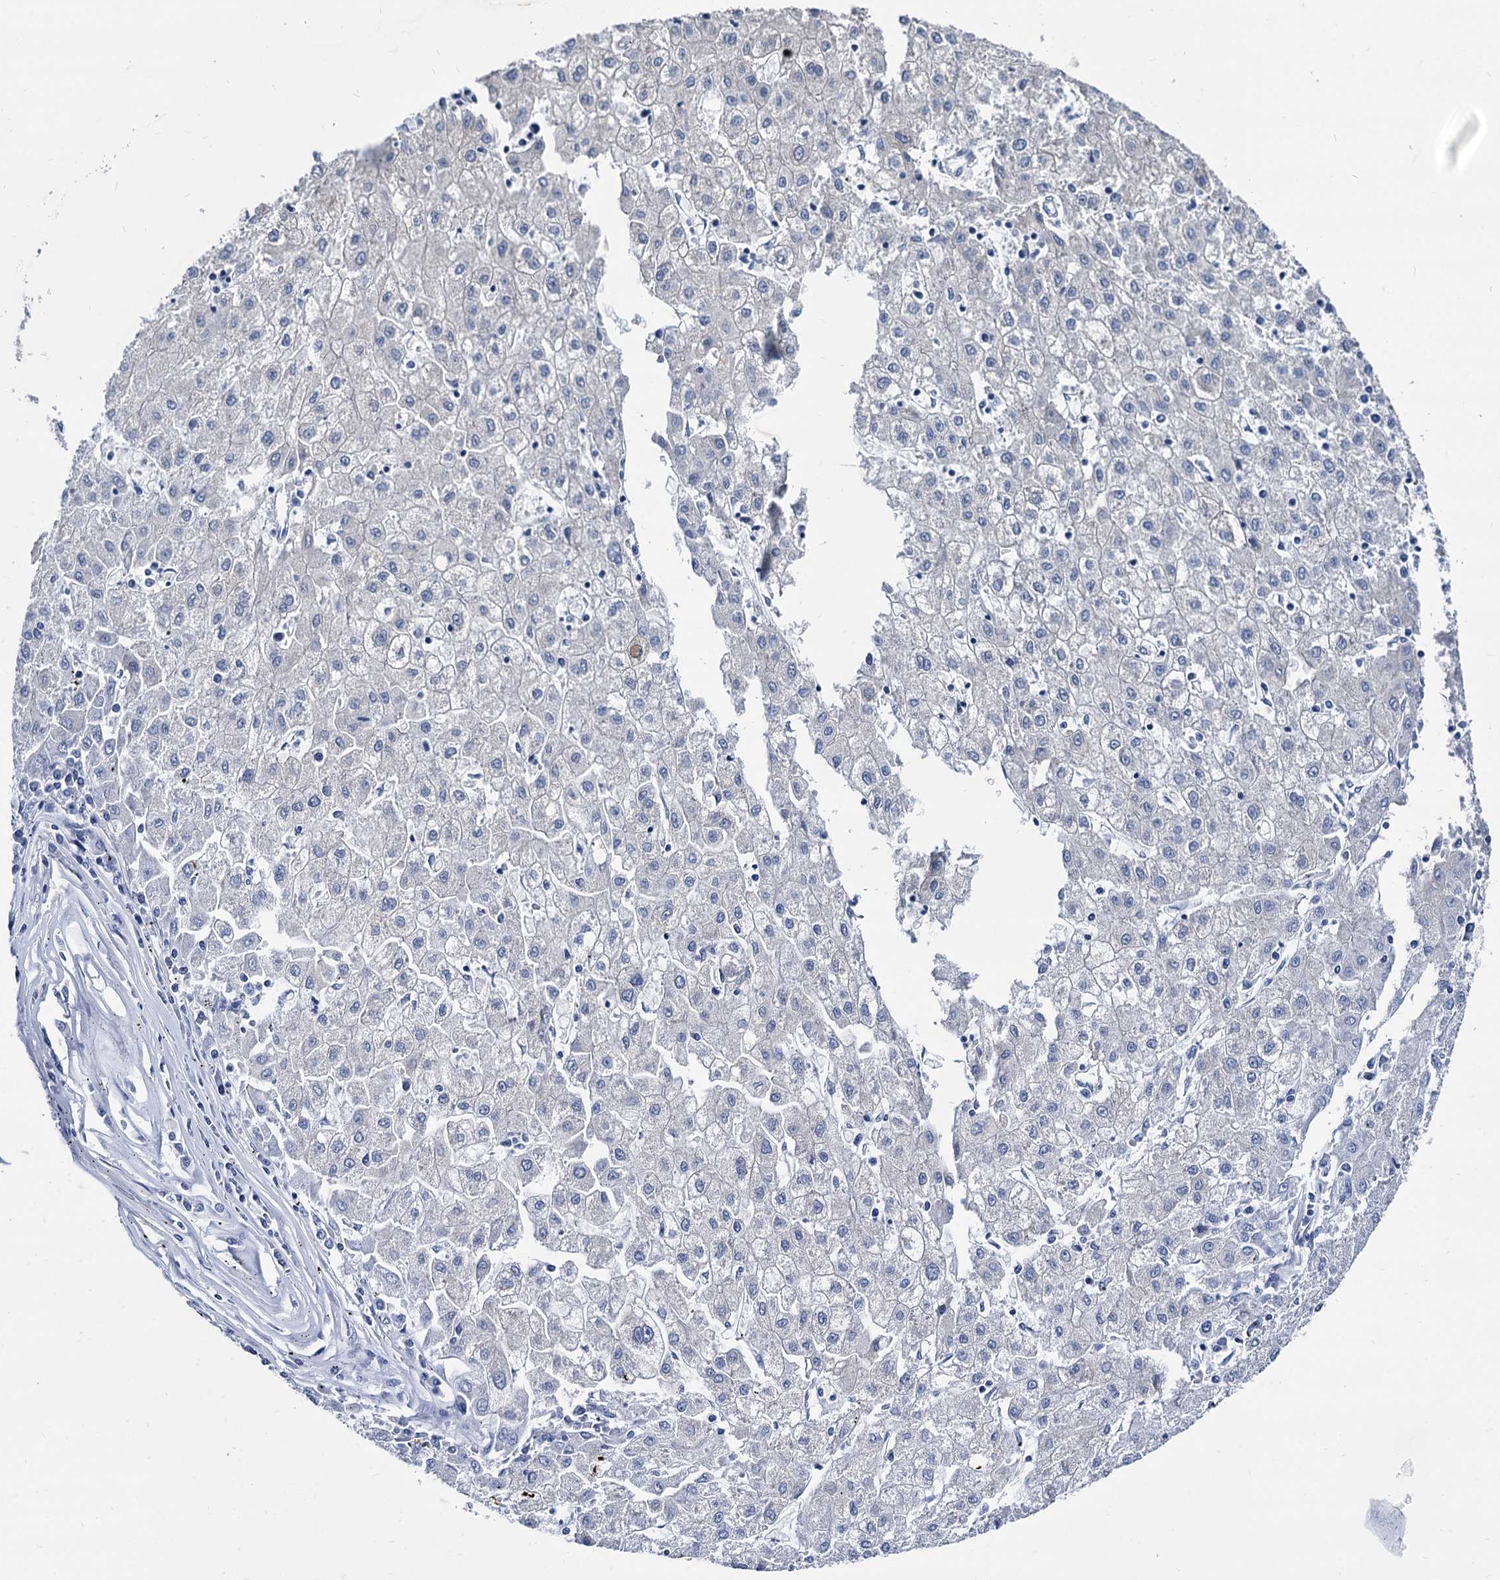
{"staining": {"intensity": "negative", "quantity": "none", "location": "none"}, "tissue": "liver cancer", "cell_type": "Tumor cells", "image_type": "cancer", "snomed": [{"axis": "morphology", "description": "Carcinoma, Hepatocellular, NOS"}, {"axis": "topography", "description": "Liver"}], "caption": "DAB immunohistochemical staining of liver cancer displays no significant positivity in tumor cells. (Stains: DAB immunohistochemistry with hematoxylin counter stain, Microscopy: brightfield microscopy at high magnification).", "gene": "FOXR2", "patient": {"sex": "male", "age": 72}}